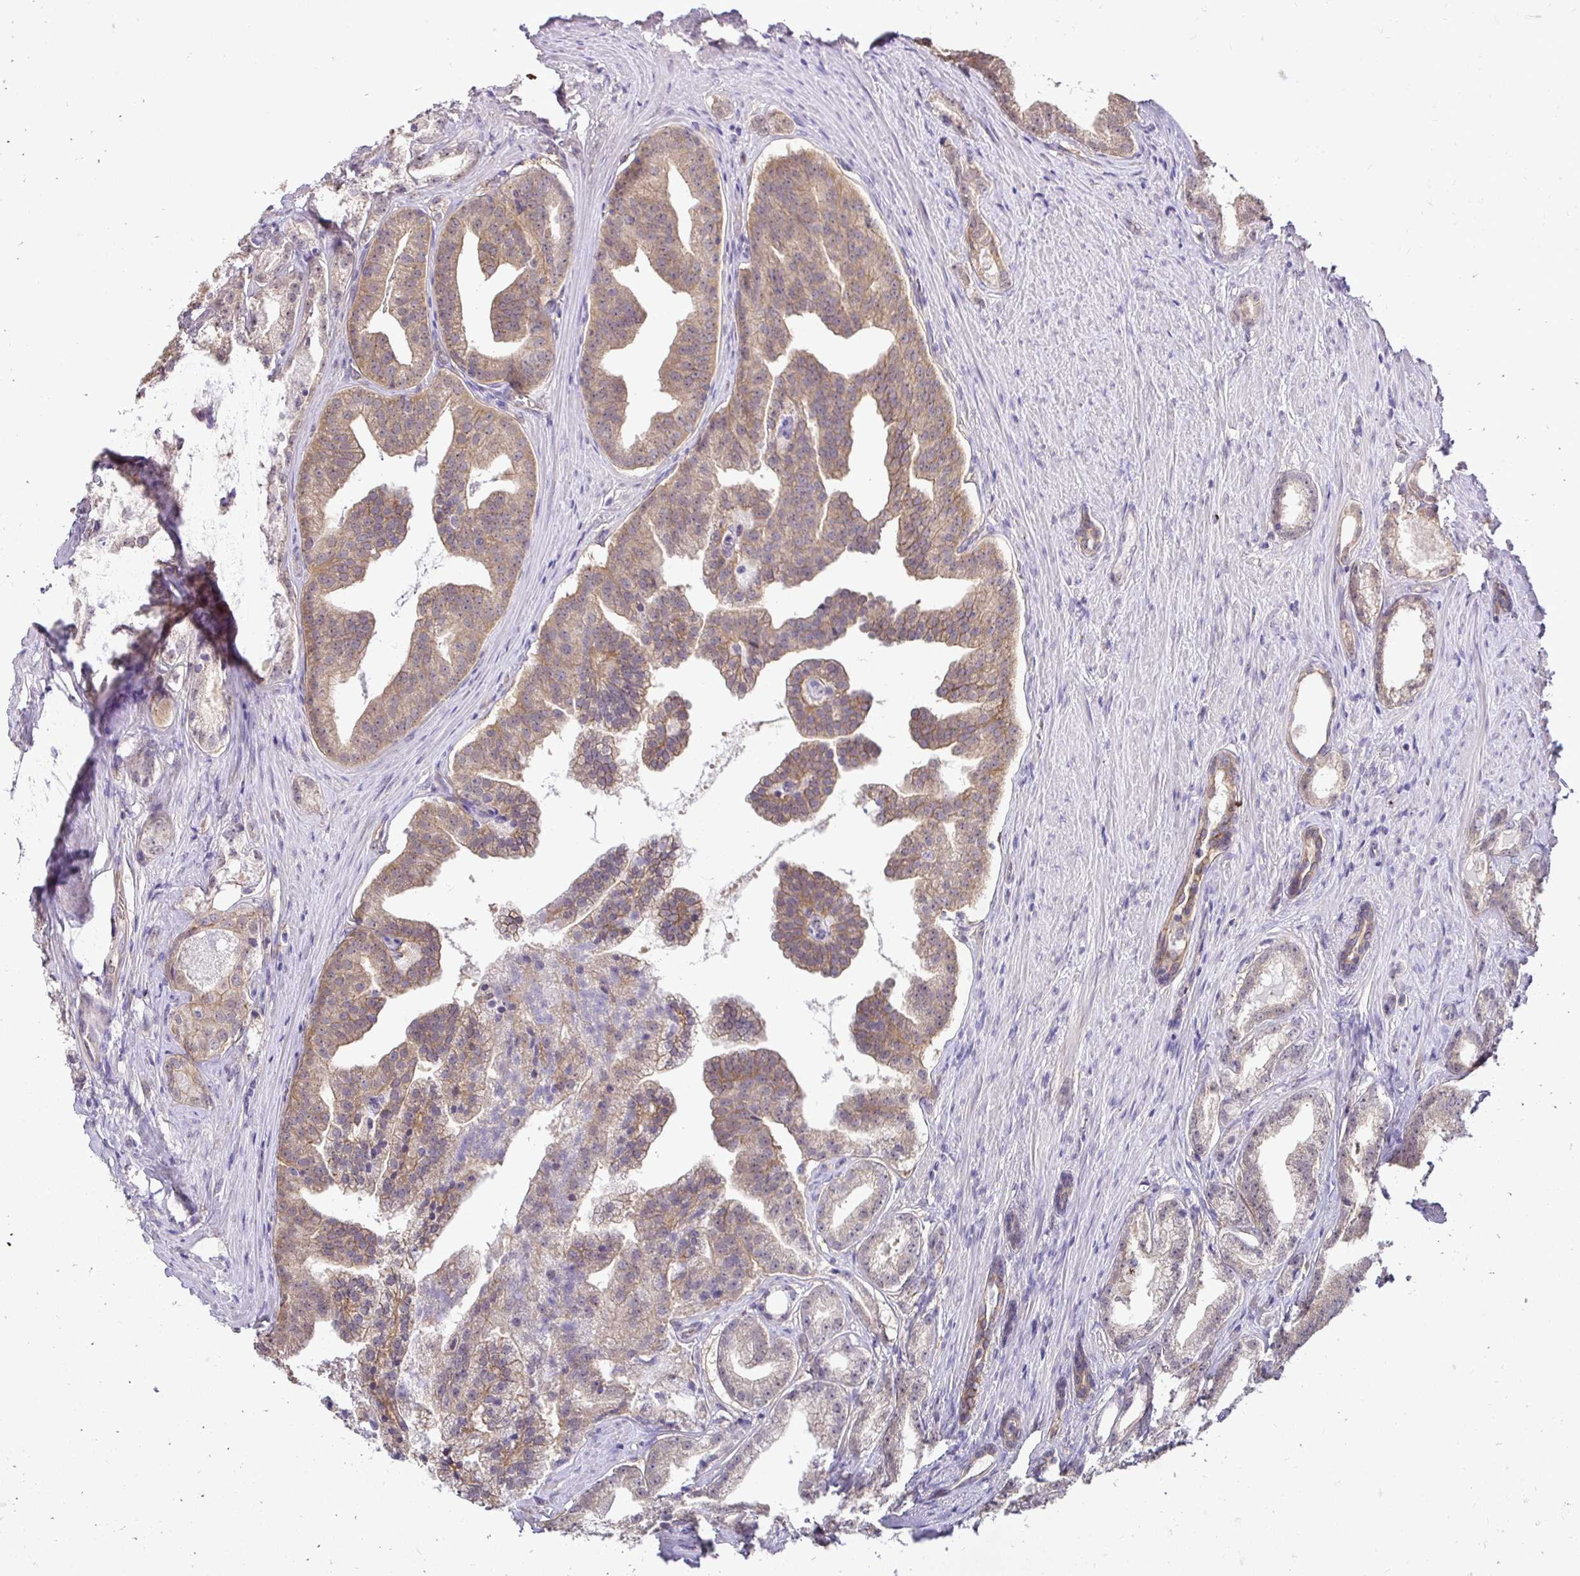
{"staining": {"intensity": "weak", "quantity": "25%-75%", "location": "cytoplasmic/membranous"}, "tissue": "prostate cancer", "cell_type": "Tumor cells", "image_type": "cancer", "snomed": [{"axis": "morphology", "description": "Adenocarcinoma, Low grade"}, {"axis": "topography", "description": "Prostate"}], "caption": "Tumor cells demonstrate low levels of weak cytoplasmic/membranous expression in about 25%-75% of cells in human prostate adenocarcinoma (low-grade).", "gene": "SLC9A1", "patient": {"sex": "male", "age": 65}}